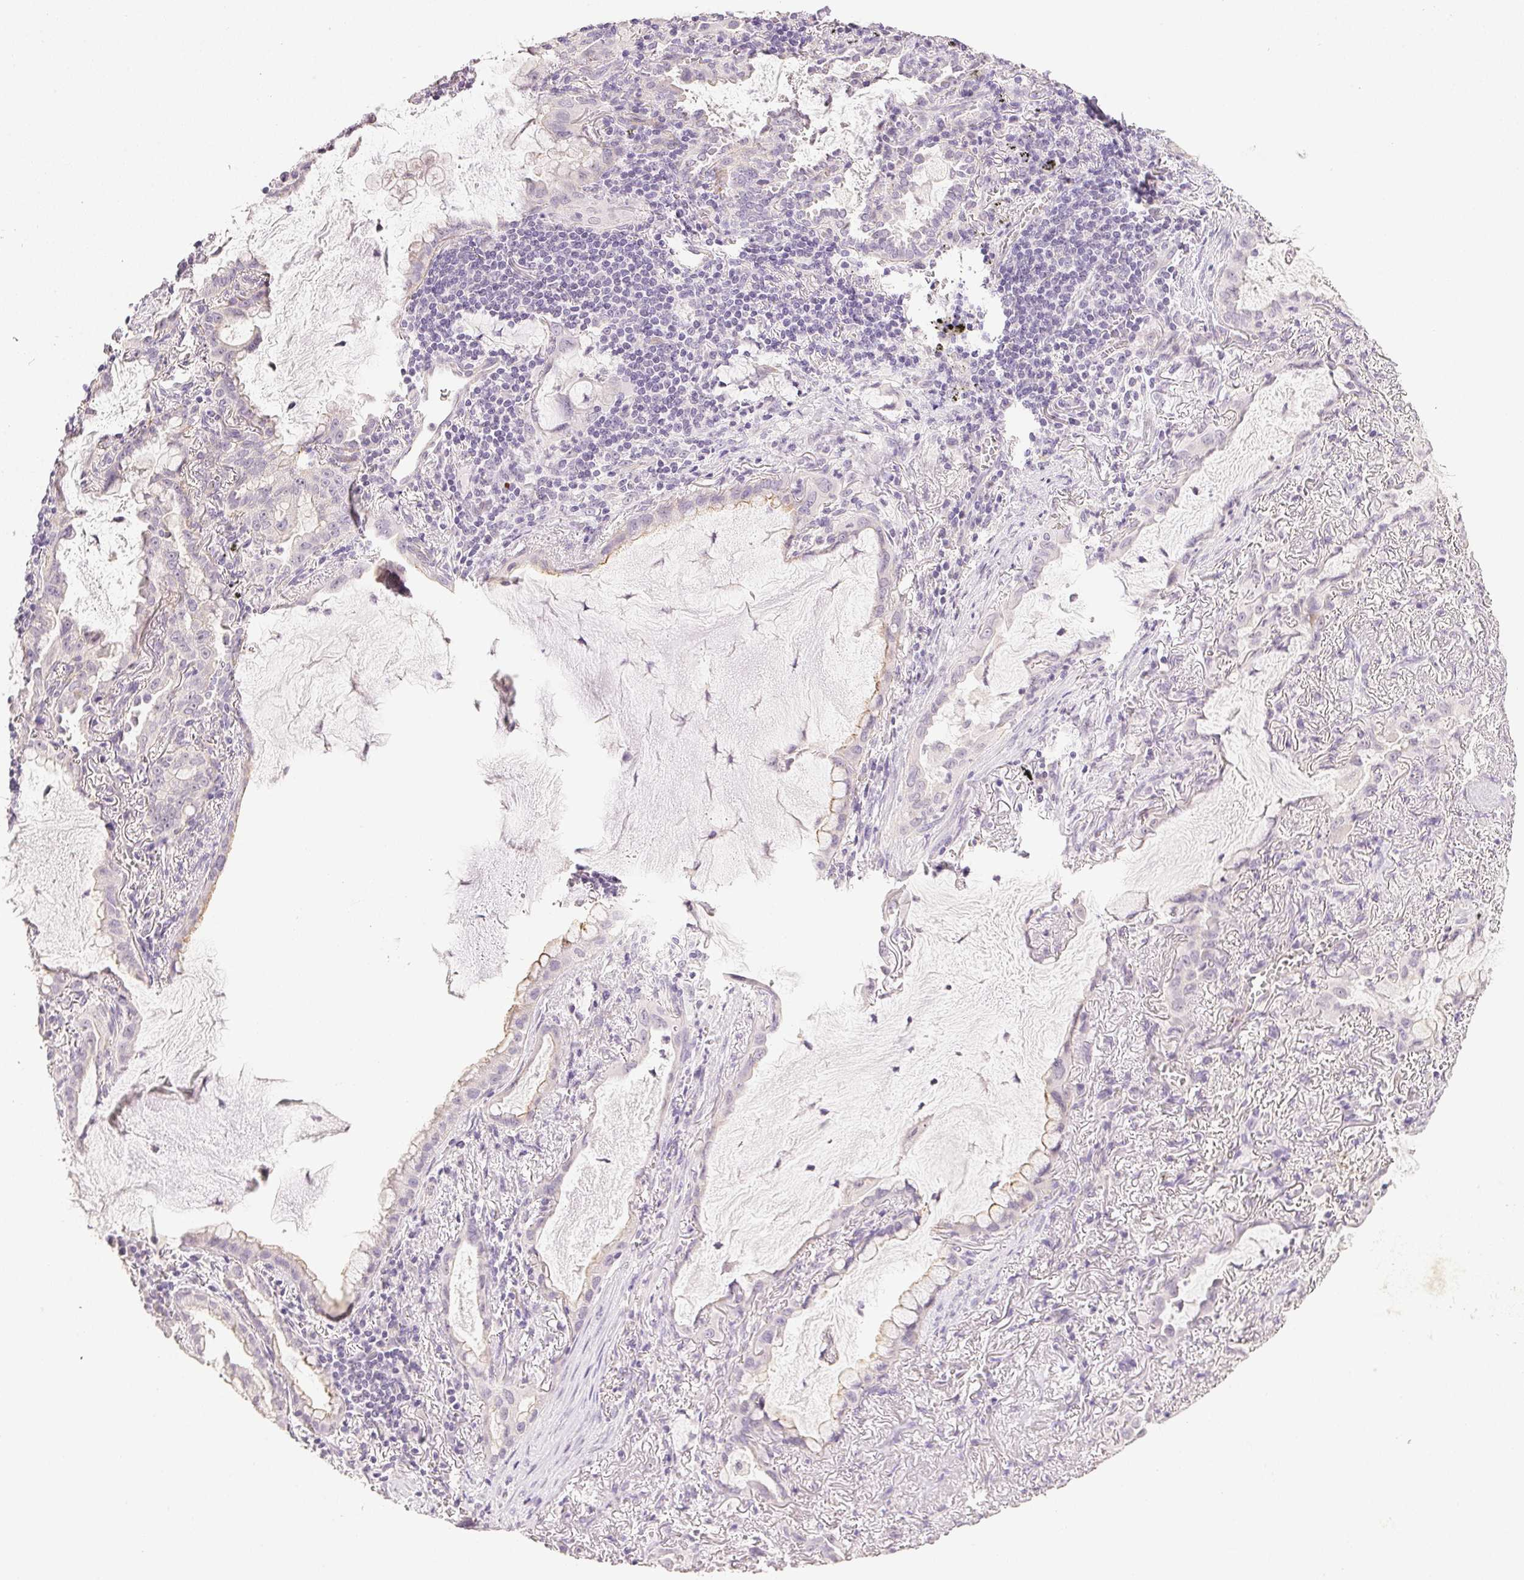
{"staining": {"intensity": "negative", "quantity": "none", "location": "none"}, "tissue": "lung cancer", "cell_type": "Tumor cells", "image_type": "cancer", "snomed": [{"axis": "morphology", "description": "Adenocarcinoma, NOS"}, {"axis": "topography", "description": "Lung"}], "caption": "Tumor cells show no significant staining in adenocarcinoma (lung). (DAB (3,3'-diaminobenzidine) IHC with hematoxylin counter stain).", "gene": "PLCB1", "patient": {"sex": "male", "age": 65}}